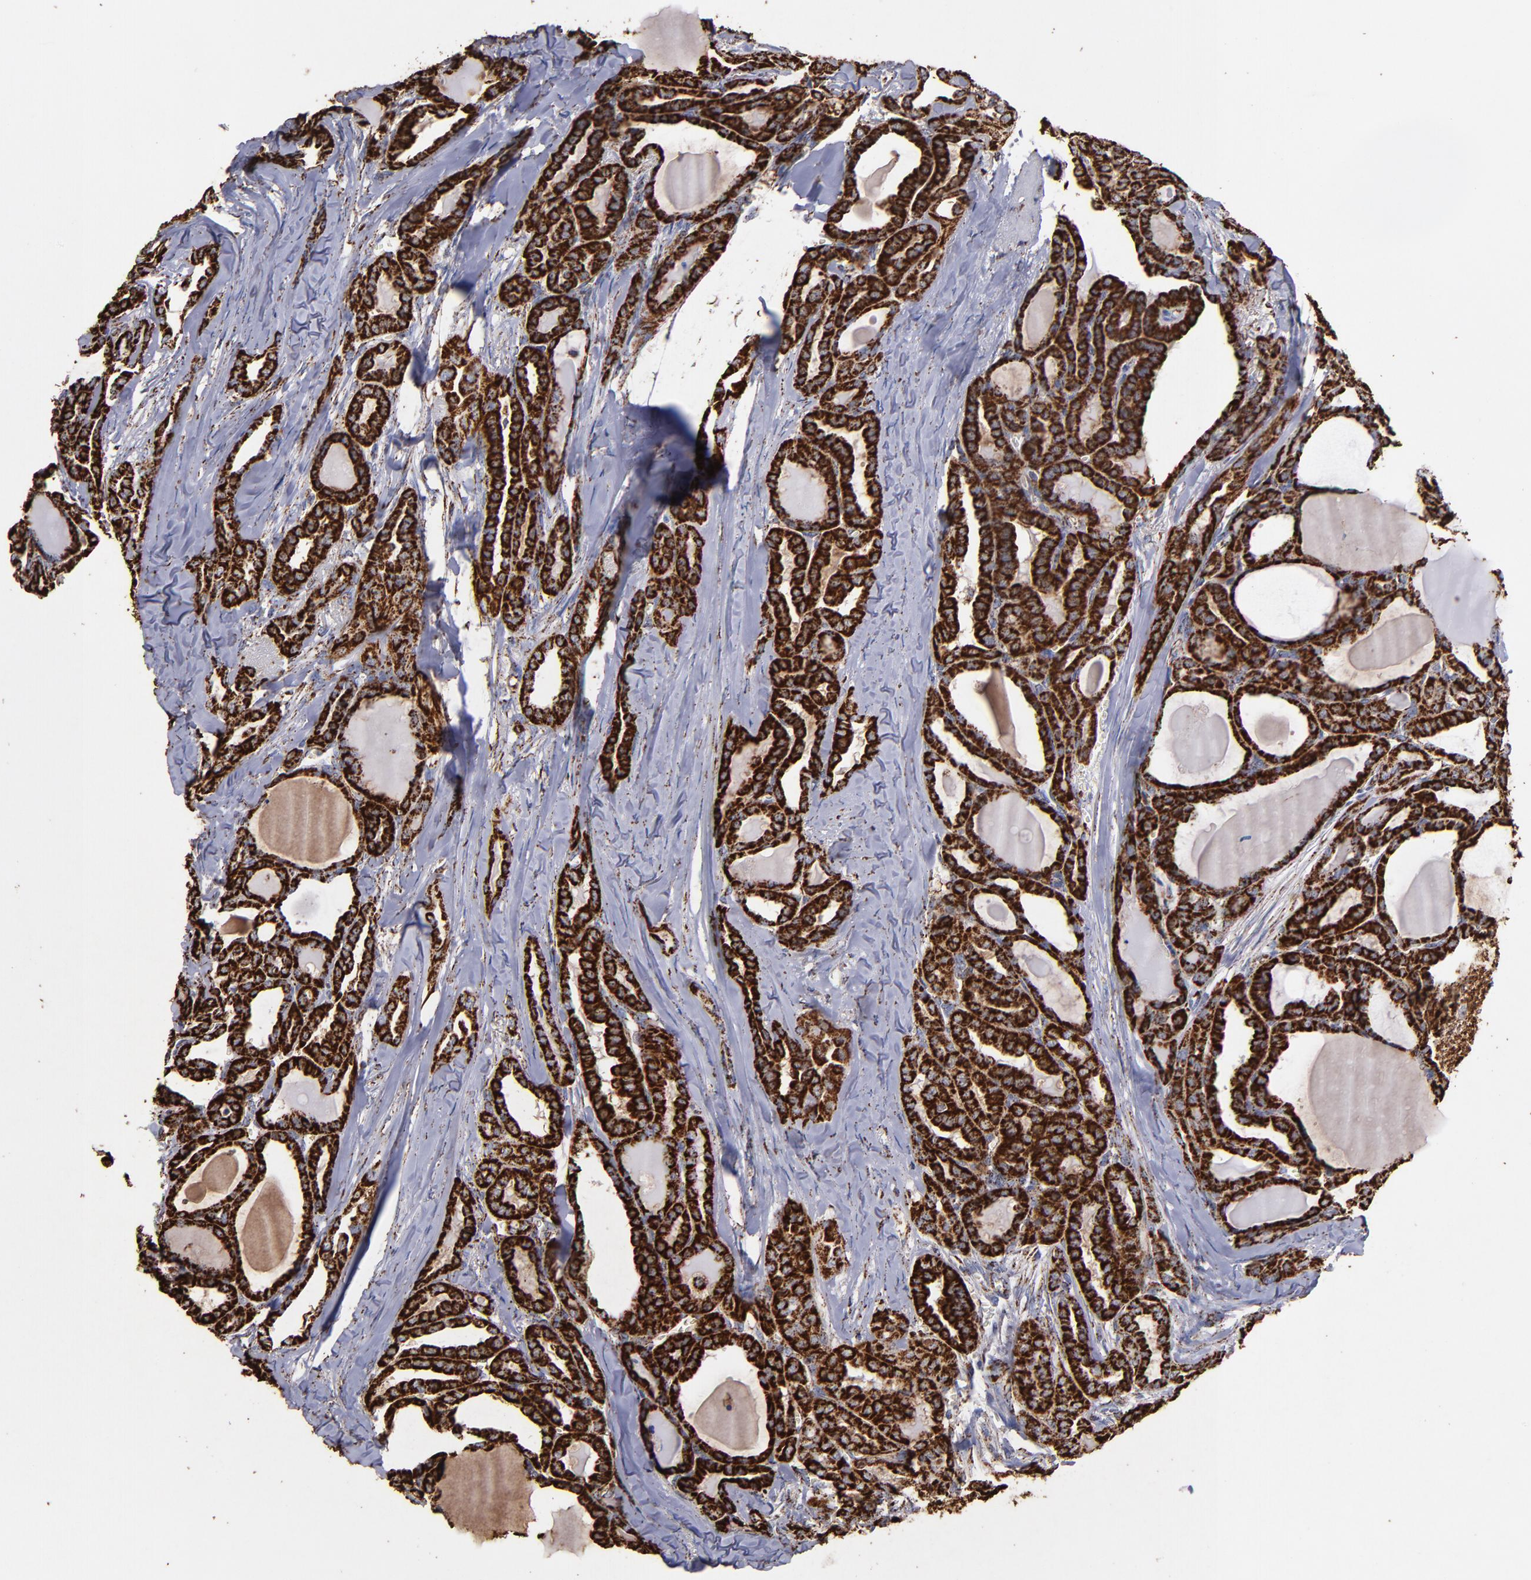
{"staining": {"intensity": "strong", "quantity": ">75%", "location": "cytoplasmic/membranous"}, "tissue": "thyroid cancer", "cell_type": "Tumor cells", "image_type": "cancer", "snomed": [{"axis": "morphology", "description": "Carcinoma, NOS"}, {"axis": "topography", "description": "Thyroid gland"}], "caption": "A brown stain labels strong cytoplasmic/membranous expression of a protein in human thyroid cancer tumor cells.", "gene": "SOD2", "patient": {"sex": "female", "age": 91}}